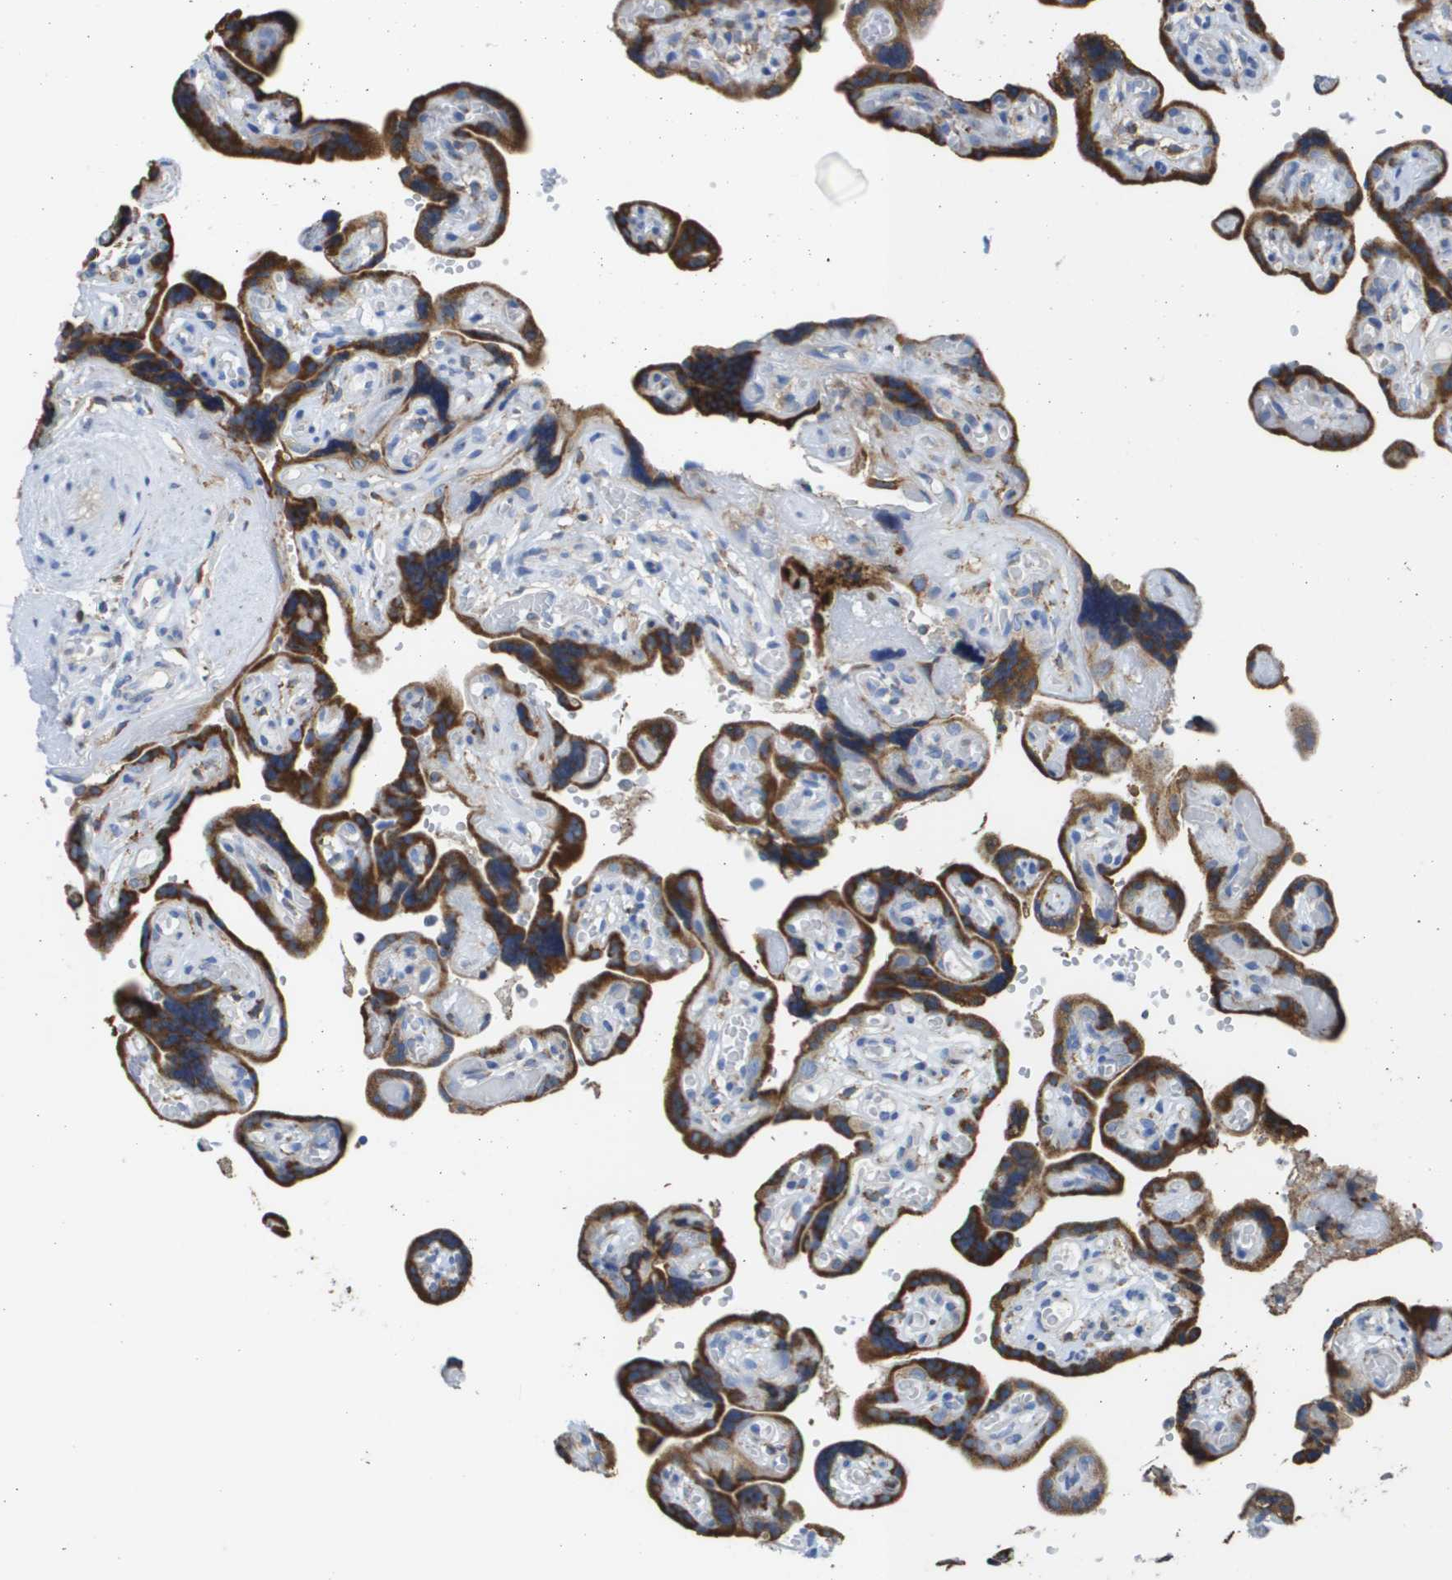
{"staining": {"intensity": "moderate", "quantity": ">75%", "location": "cytoplasmic/membranous"}, "tissue": "placenta", "cell_type": "Decidual cells", "image_type": "normal", "snomed": [{"axis": "morphology", "description": "Normal tissue, NOS"}, {"axis": "topography", "description": "Placenta"}], "caption": "Human placenta stained with a protein marker exhibits moderate staining in decidual cells.", "gene": "SDR42E1", "patient": {"sex": "female", "age": 30}}